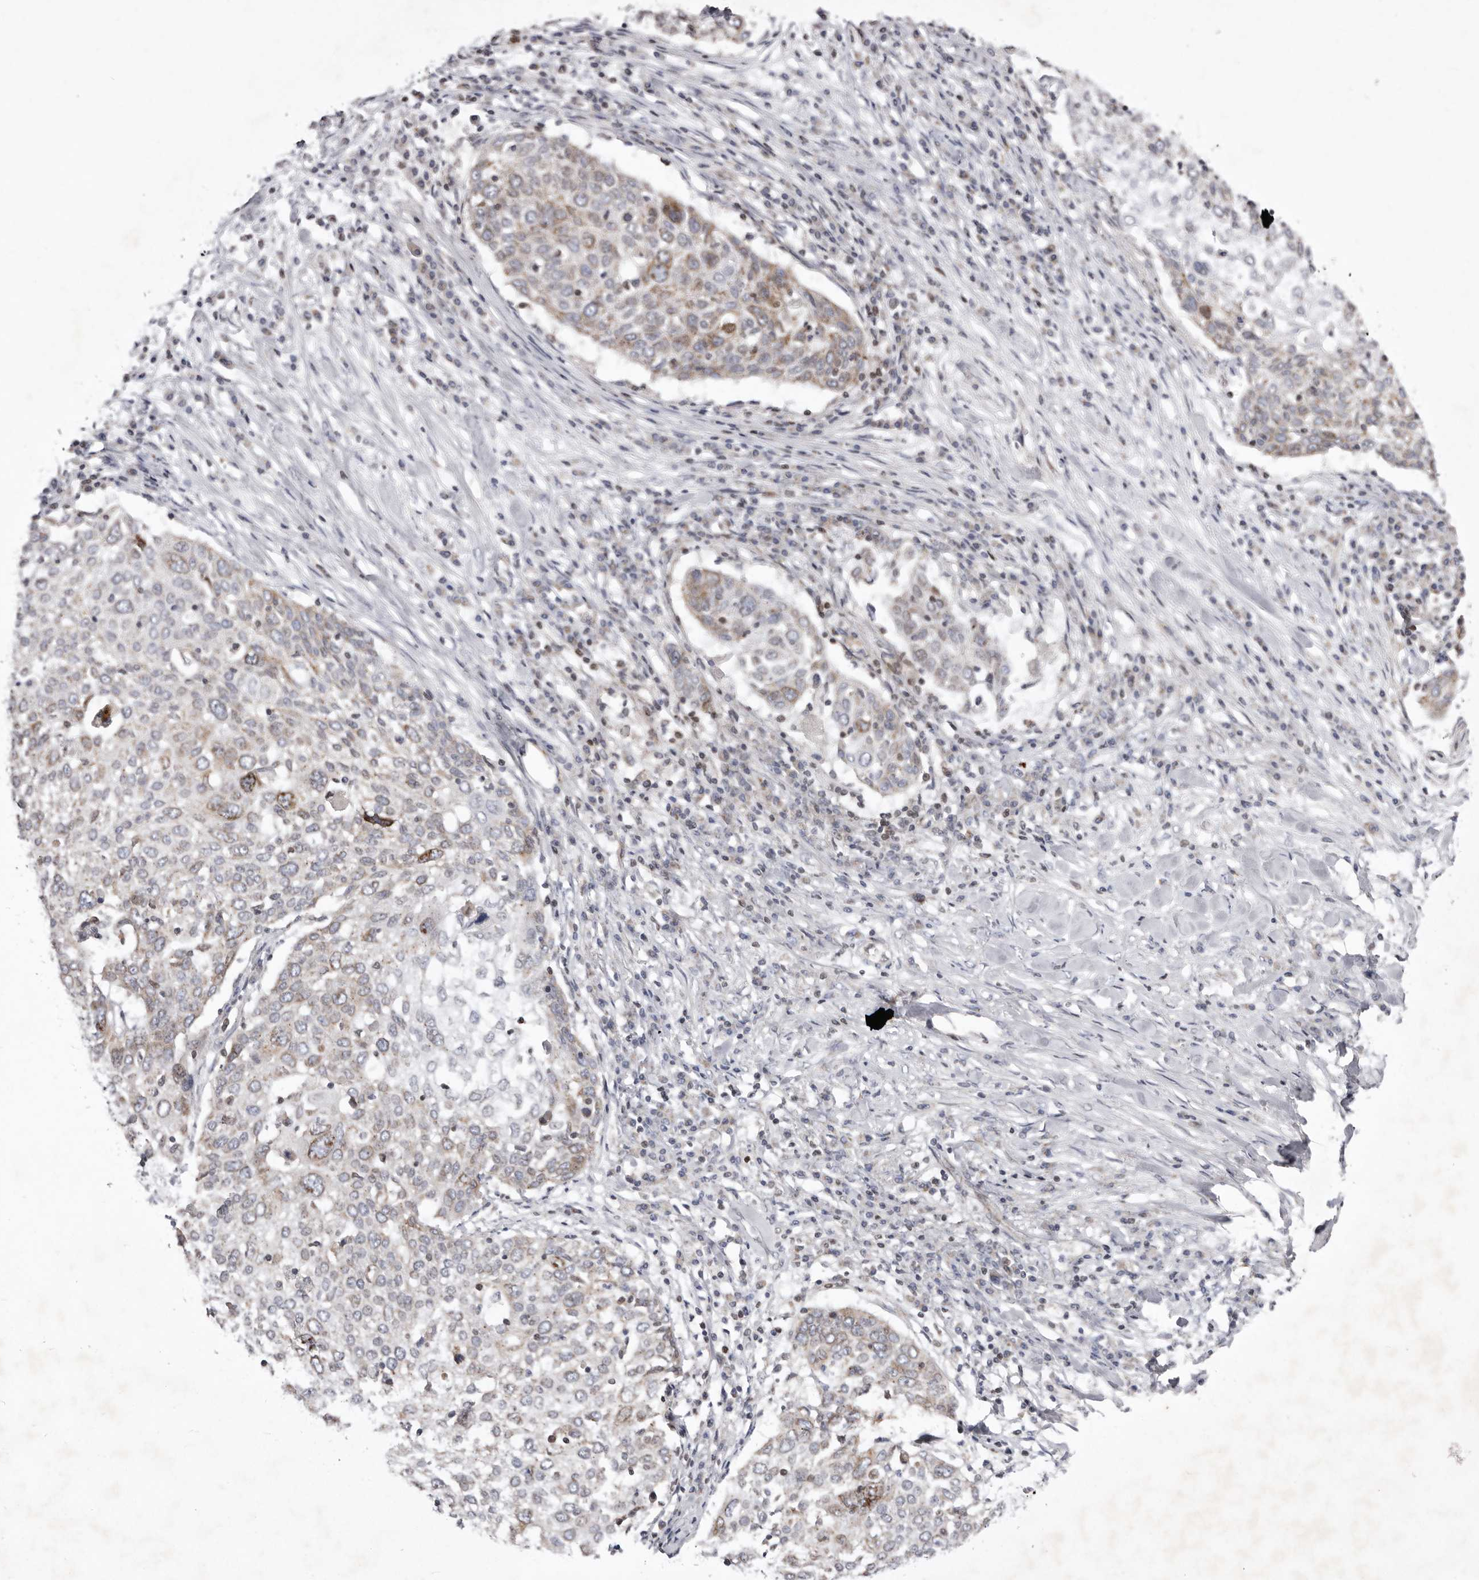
{"staining": {"intensity": "moderate", "quantity": "<25%", "location": "cytoplasmic/membranous"}, "tissue": "lung cancer", "cell_type": "Tumor cells", "image_type": "cancer", "snomed": [{"axis": "morphology", "description": "Squamous cell carcinoma, NOS"}, {"axis": "topography", "description": "Lung"}], "caption": "An IHC image of tumor tissue is shown. Protein staining in brown labels moderate cytoplasmic/membranous positivity in lung squamous cell carcinoma within tumor cells.", "gene": "TIMM17B", "patient": {"sex": "male", "age": 65}}